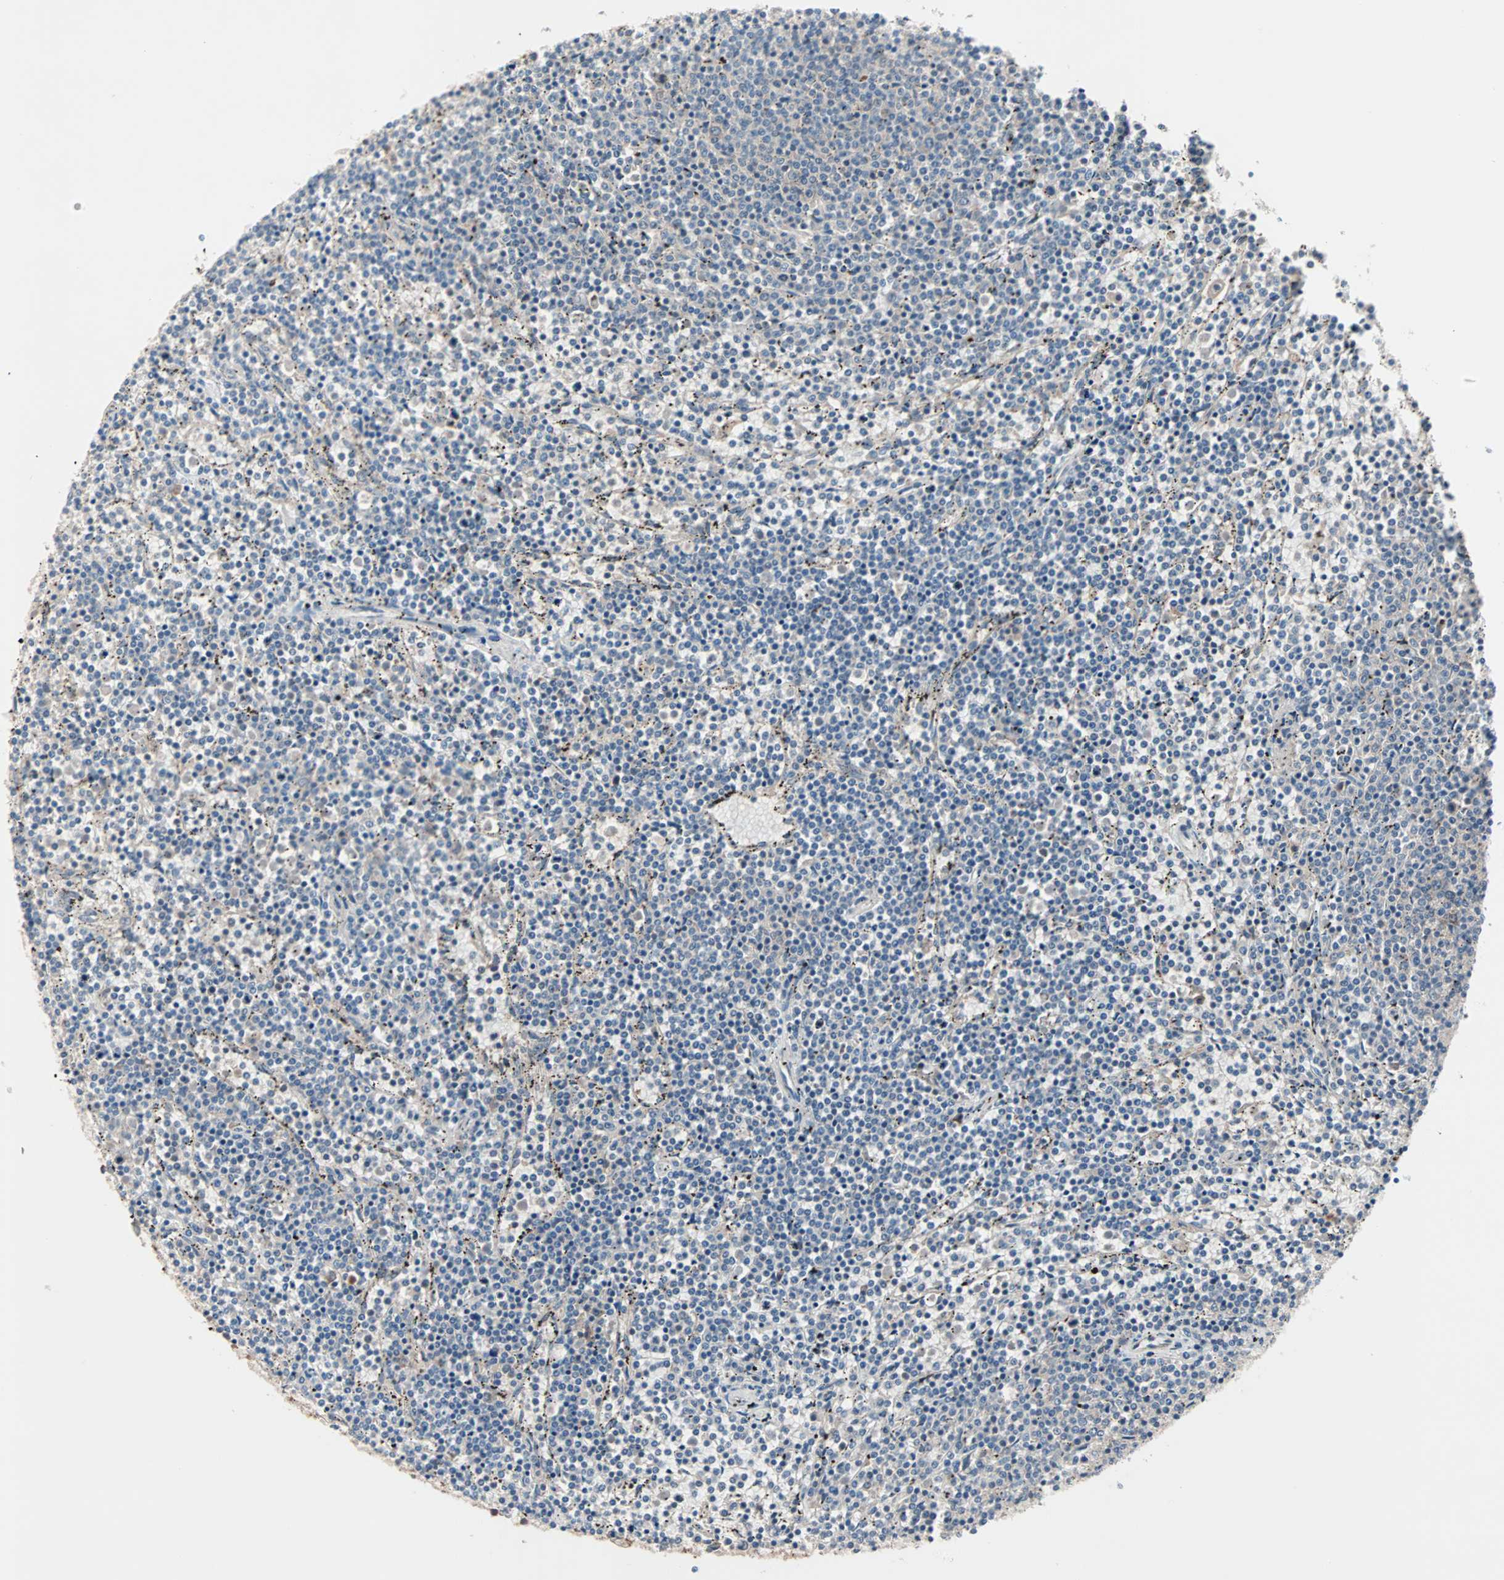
{"staining": {"intensity": "negative", "quantity": "none", "location": "none"}, "tissue": "lymphoma", "cell_type": "Tumor cells", "image_type": "cancer", "snomed": [{"axis": "morphology", "description": "Malignant lymphoma, non-Hodgkin's type, Low grade"}, {"axis": "topography", "description": "Spleen"}], "caption": "High magnification brightfield microscopy of low-grade malignant lymphoma, non-Hodgkin's type stained with DAB (3,3'-diaminobenzidine) (brown) and counterstained with hematoxylin (blue): tumor cells show no significant staining.", "gene": "CAD", "patient": {"sex": "female", "age": 50}}